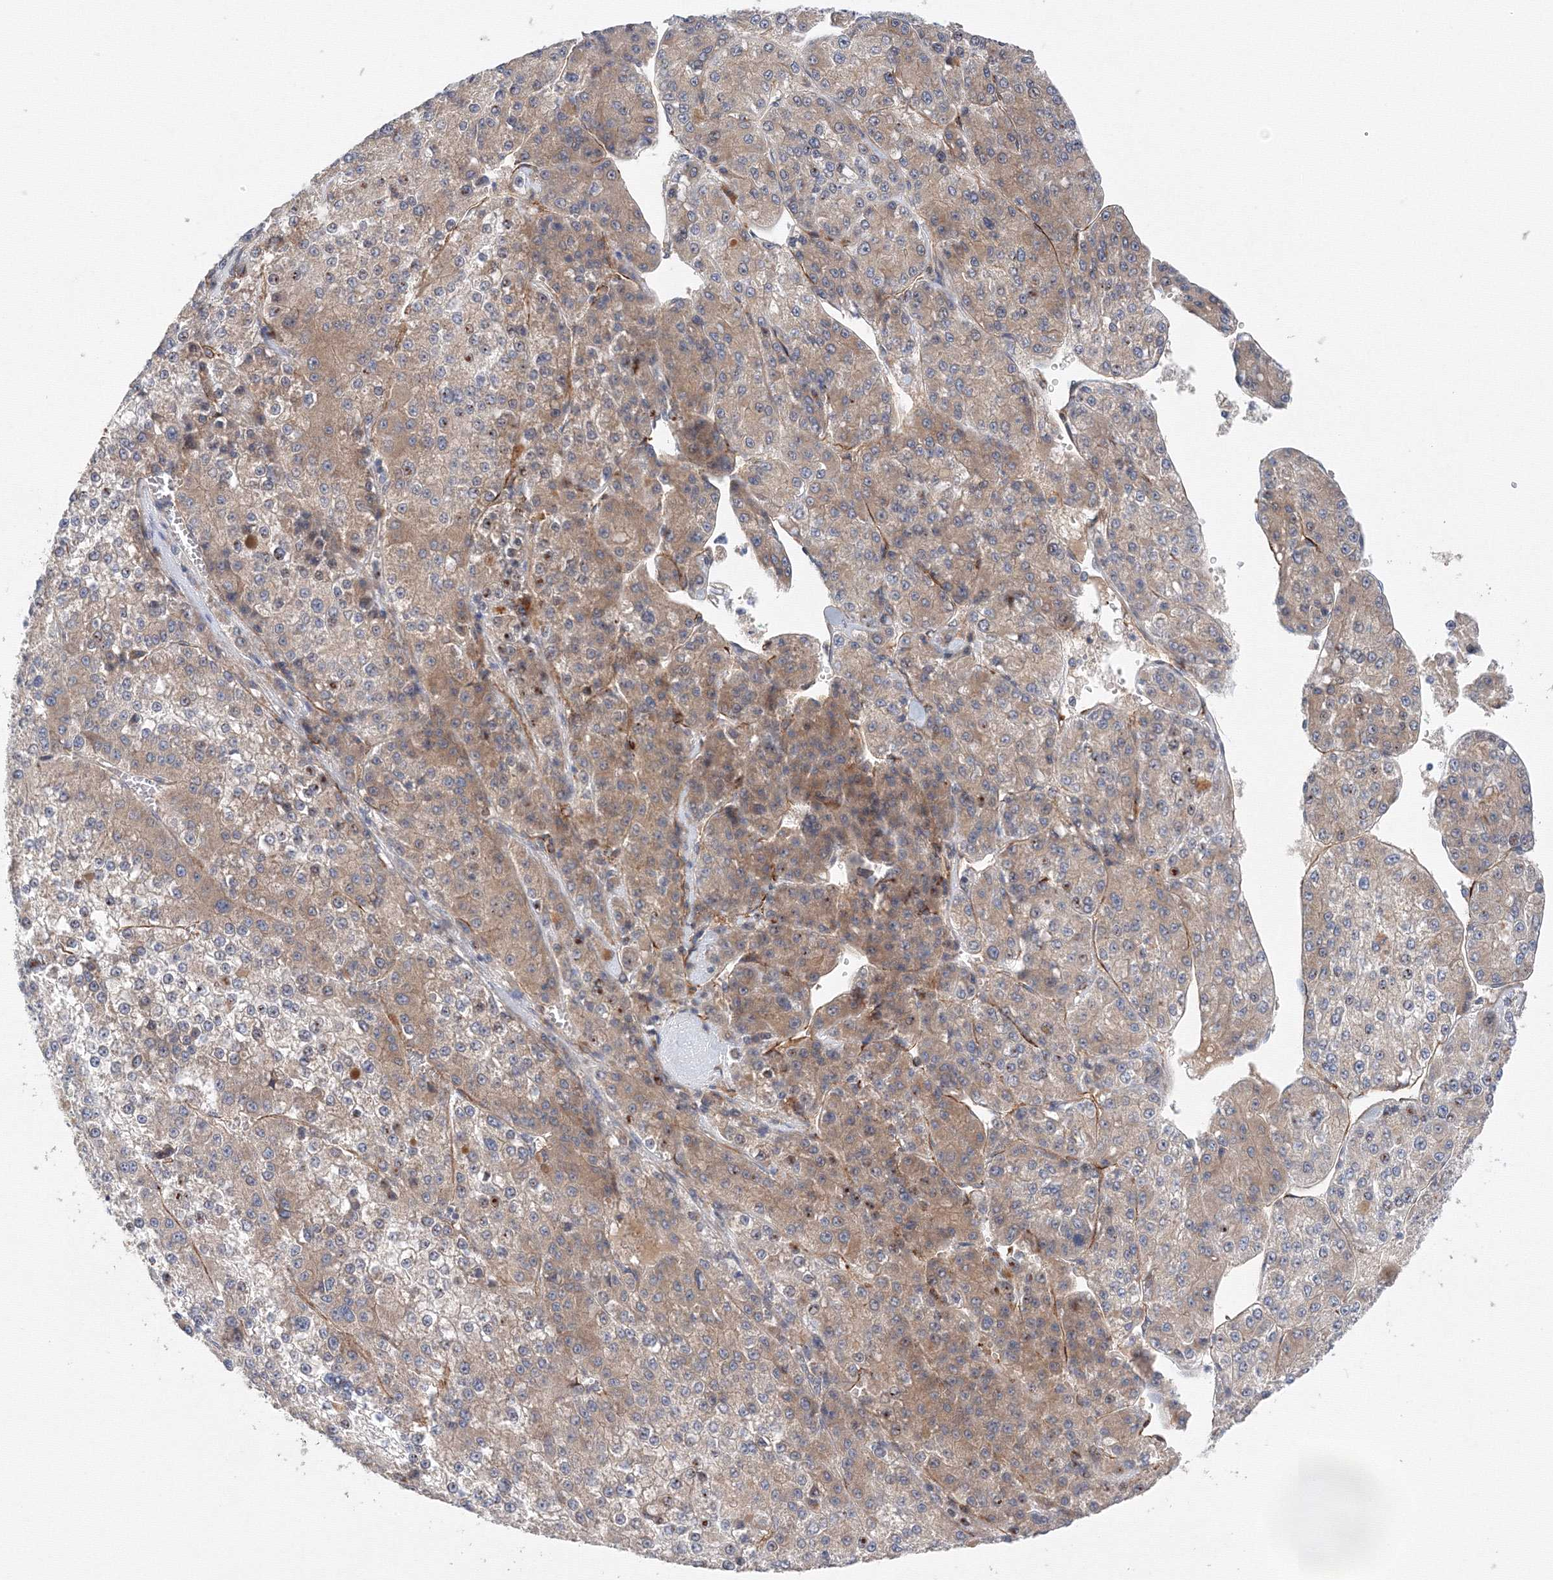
{"staining": {"intensity": "moderate", "quantity": ">75%", "location": "cytoplasmic/membranous"}, "tissue": "liver cancer", "cell_type": "Tumor cells", "image_type": "cancer", "snomed": [{"axis": "morphology", "description": "Carcinoma, Hepatocellular, NOS"}, {"axis": "topography", "description": "Liver"}], "caption": "This photomicrograph demonstrates immunohistochemistry staining of hepatocellular carcinoma (liver), with medium moderate cytoplasmic/membranous staining in approximately >75% of tumor cells.", "gene": "DIS3L2", "patient": {"sex": "female", "age": 73}}